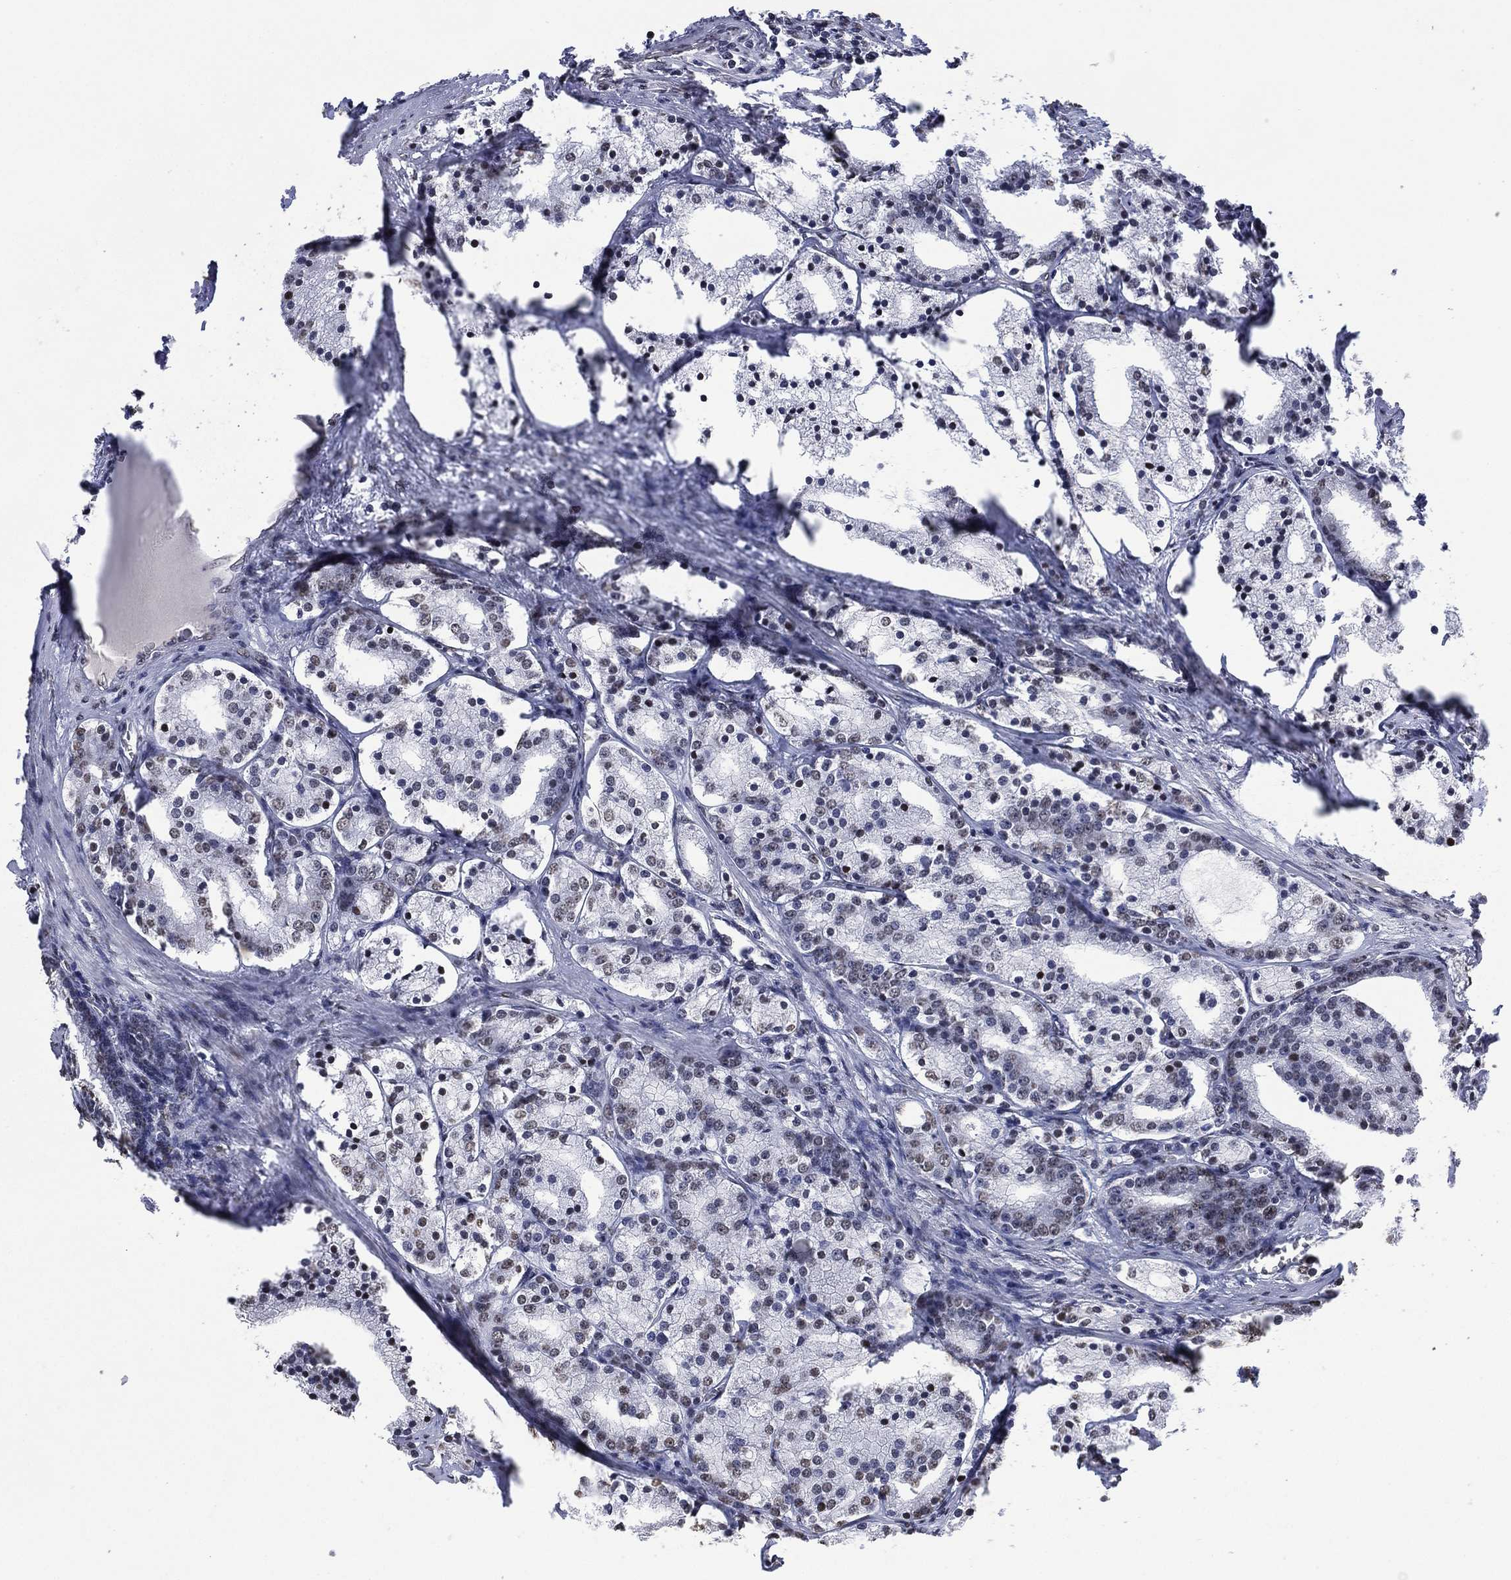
{"staining": {"intensity": "weak", "quantity": ">75%", "location": "nuclear"}, "tissue": "prostate cancer", "cell_type": "Tumor cells", "image_type": "cancer", "snomed": [{"axis": "morphology", "description": "Adenocarcinoma, NOS"}, {"axis": "topography", "description": "Prostate"}], "caption": "Protein expression analysis of human prostate cancer reveals weak nuclear positivity in approximately >75% of tumor cells.", "gene": "EHMT1", "patient": {"sex": "male", "age": 69}}